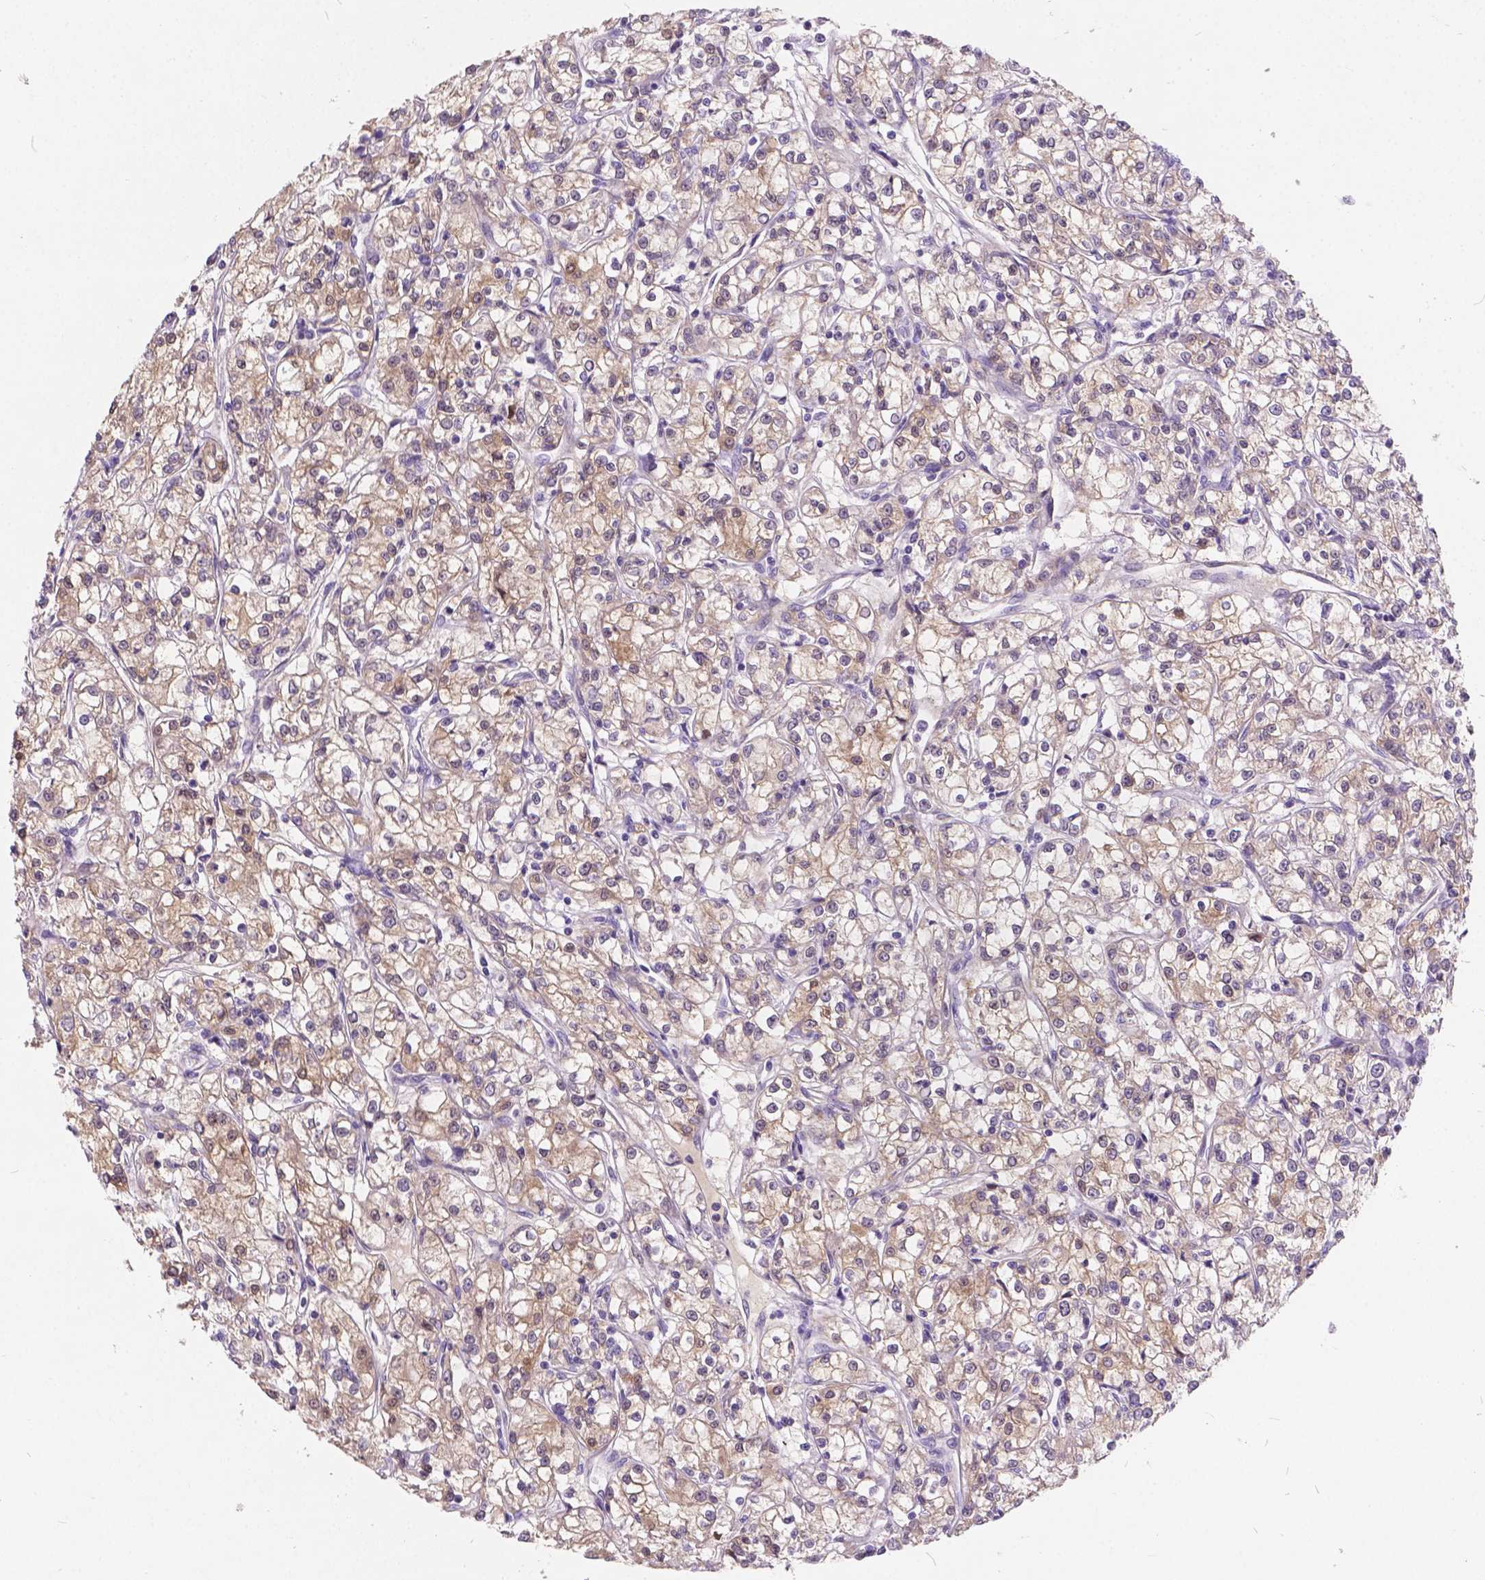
{"staining": {"intensity": "weak", "quantity": "25%-75%", "location": "cytoplasmic/membranous"}, "tissue": "renal cancer", "cell_type": "Tumor cells", "image_type": "cancer", "snomed": [{"axis": "morphology", "description": "Adenocarcinoma, NOS"}, {"axis": "topography", "description": "Kidney"}], "caption": "Renal cancer stained with immunohistochemistry reveals weak cytoplasmic/membranous expression in about 25%-75% of tumor cells.", "gene": "PEX11G", "patient": {"sex": "female", "age": 59}}